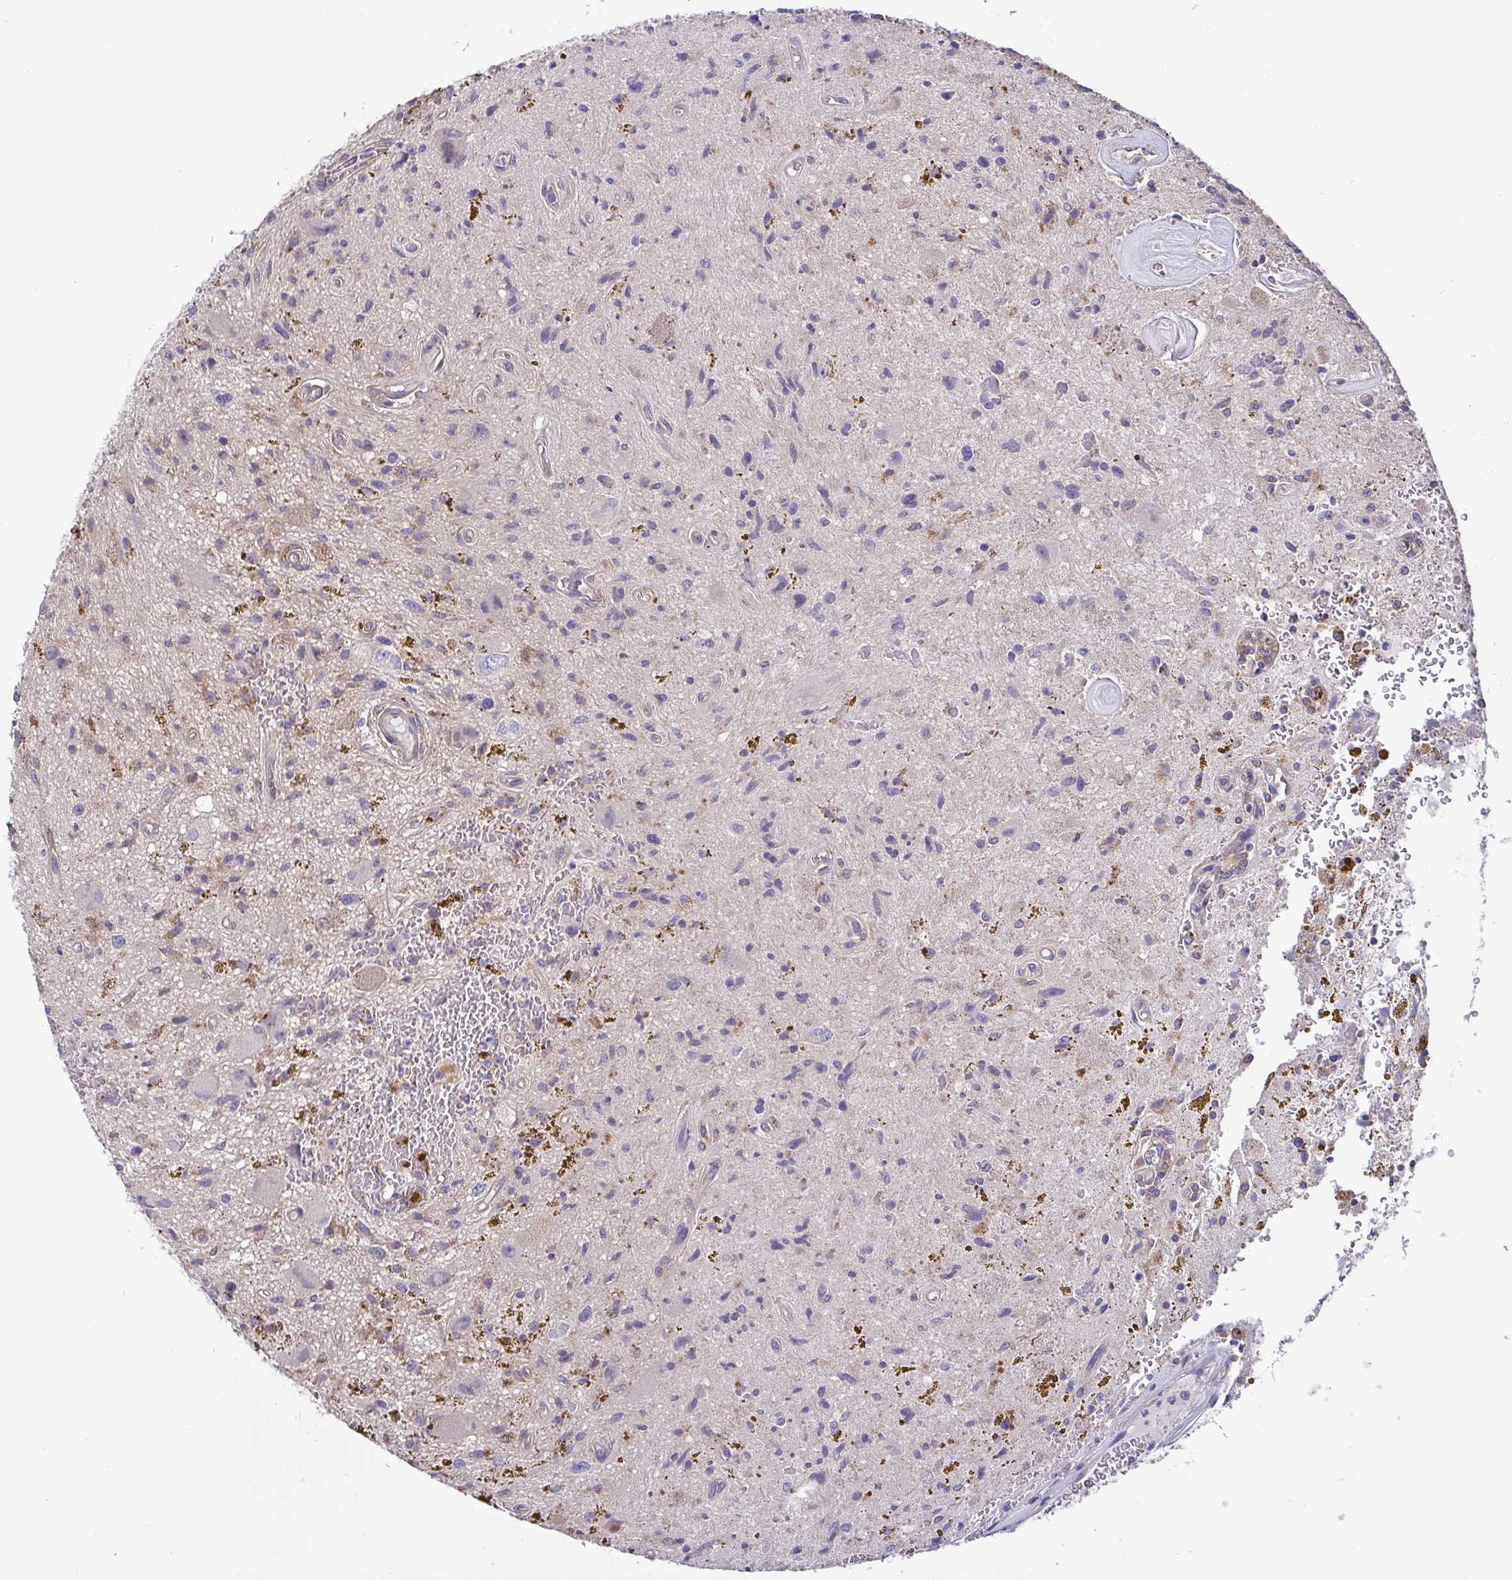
{"staining": {"intensity": "moderate", "quantity": "<25%", "location": "cytoplasmic/membranous"}, "tissue": "glioma", "cell_type": "Tumor cells", "image_type": "cancer", "snomed": [{"axis": "morphology", "description": "Glioma, malignant, Low grade"}, {"axis": "topography", "description": "Cerebellum"}], "caption": "Human glioma stained for a protein (brown) shows moderate cytoplasmic/membranous positive staining in about <25% of tumor cells.", "gene": "LMF2", "patient": {"sex": "female", "age": 14}}